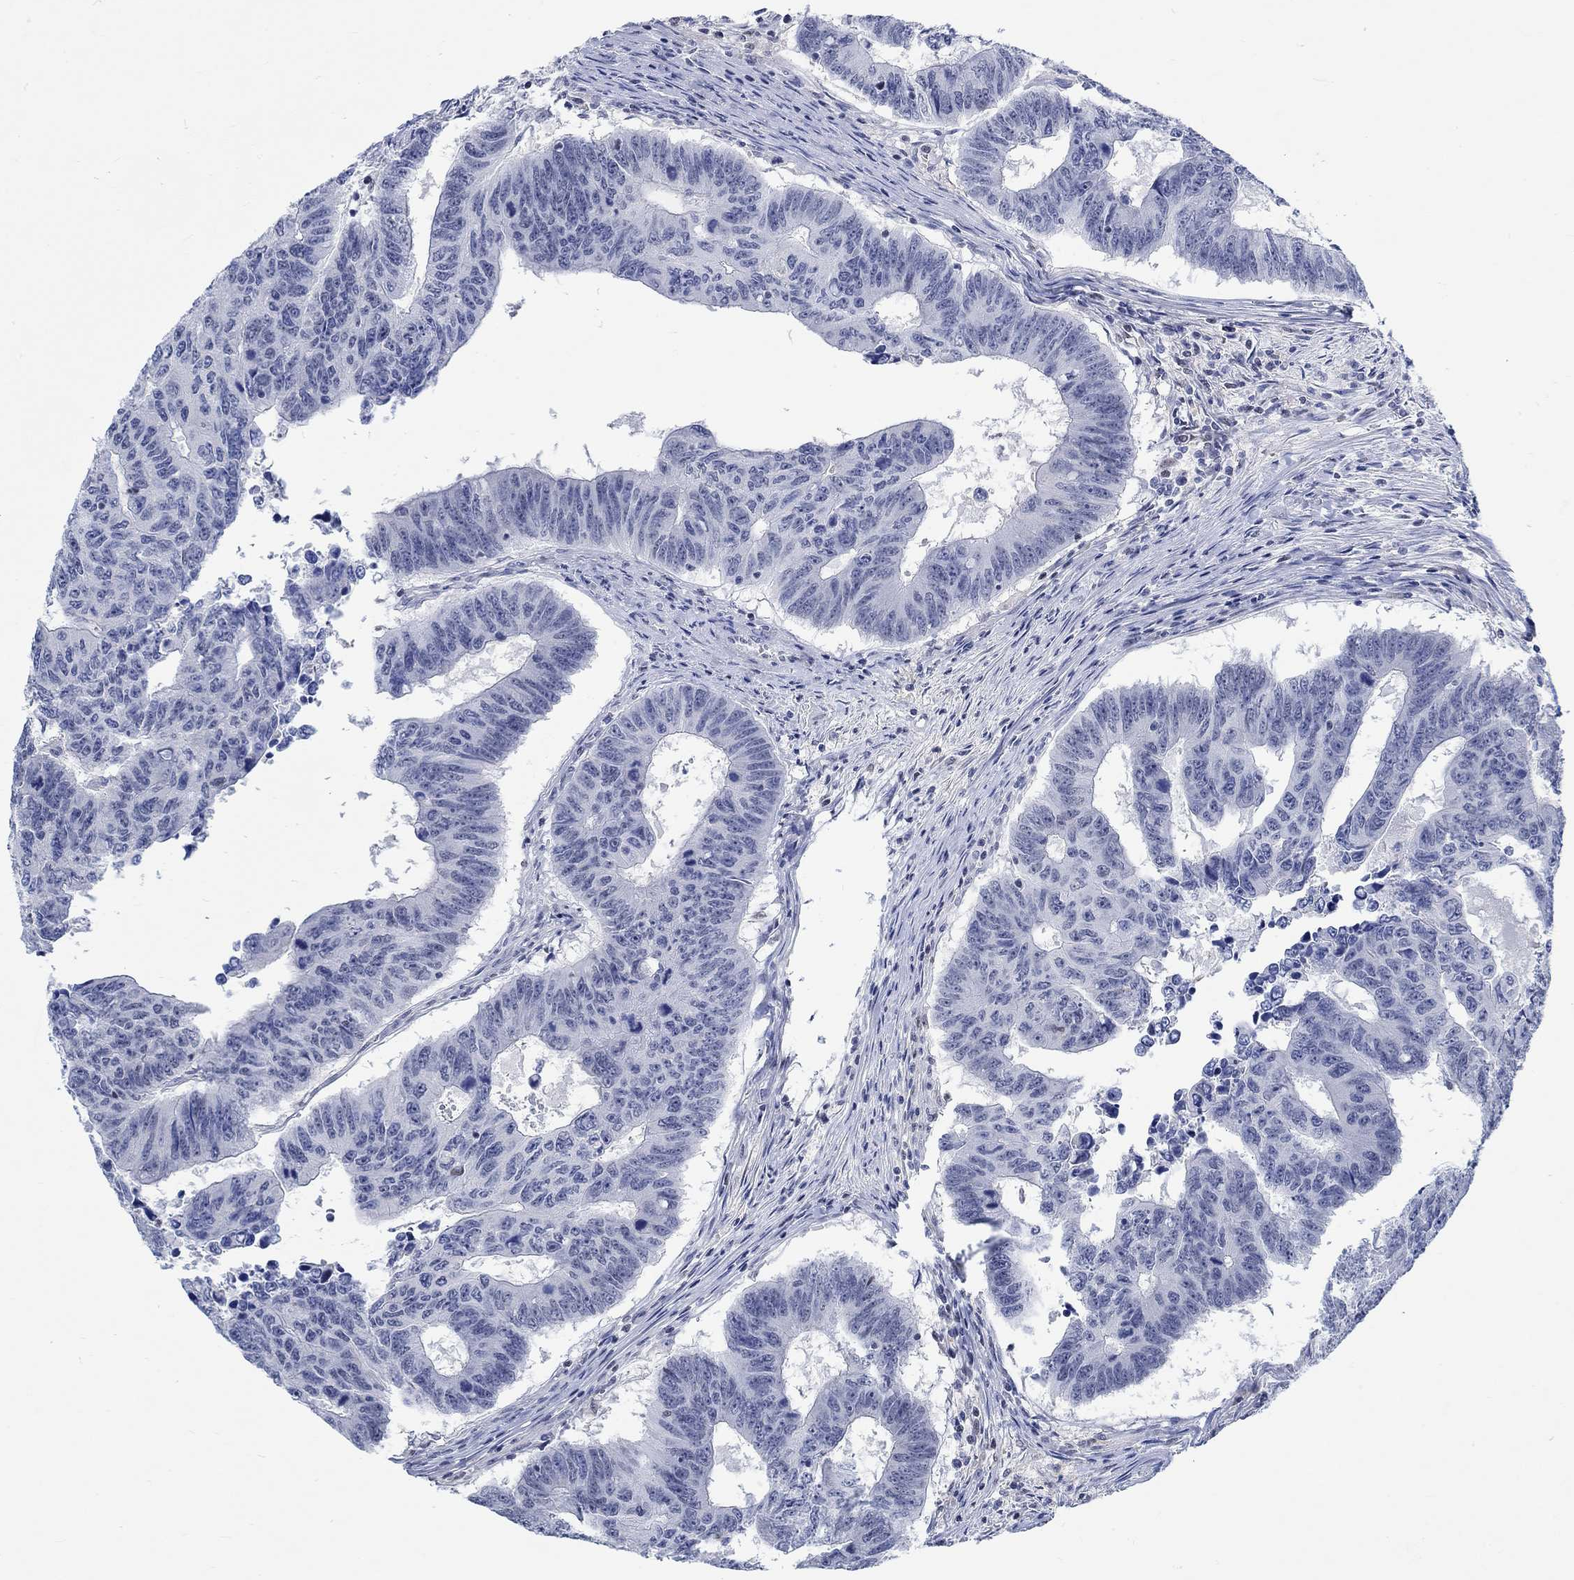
{"staining": {"intensity": "negative", "quantity": "none", "location": "none"}, "tissue": "colorectal cancer", "cell_type": "Tumor cells", "image_type": "cancer", "snomed": [{"axis": "morphology", "description": "Adenocarcinoma, NOS"}, {"axis": "topography", "description": "Appendix"}, {"axis": "topography", "description": "Colon"}, {"axis": "topography", "description": "Cecum"}, {"axis": "topography", "description": "Colon asc"}], "caption": "Immunohistochemistry of human adenocarcinoma (colorectal) displays no expression in tumor cells. Brightfield microscopy of IHC stained with DAB (3,3'-diaminobenzidine) (brown) and hematoxylin (blue), captured at high magnification.", "gene": "KCNH8", "patient": {"sex": "female", "age": 85}}